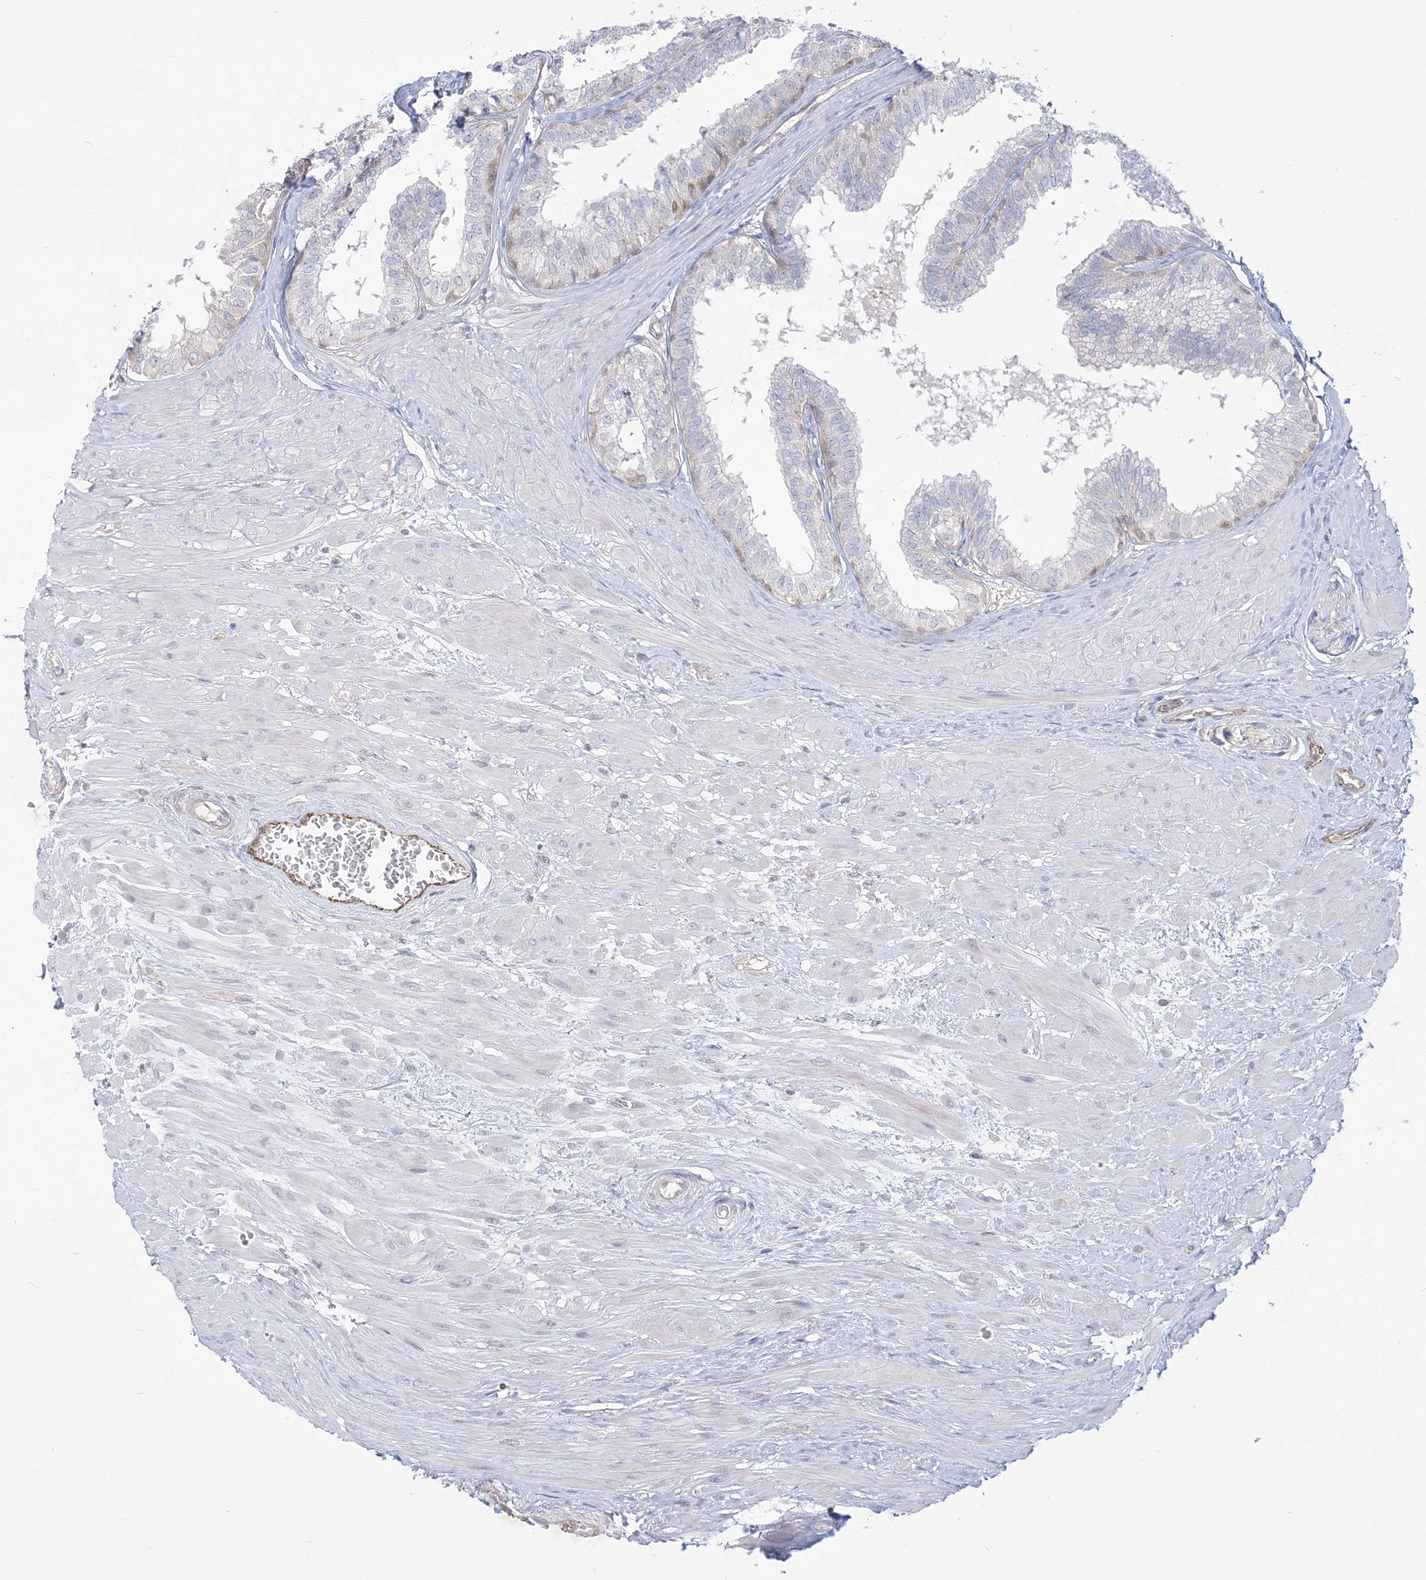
{"staining": {"intensity": "moderate", "quantity": "<25%", "location": "cytoplasmic/membranous,nuclear"}, "tissue": "prostate", "cell_type": "Glandular cells", "image_type": "normal", "snomed": [{"axis": "morphology", "description": "Normal tissue, NOS"}, {"axis": "topography", "description": "Prostate"}], "caption": "High-power microscopy captured an immunohistochemistry photomicrograph of unremarkable prostate, revealing moderate cytoplasmic/membranous,nuclear expression in approximately <25% of glandular cells.", "gene": "INPP1", "patient": {"sex": "male", "age": 48}}